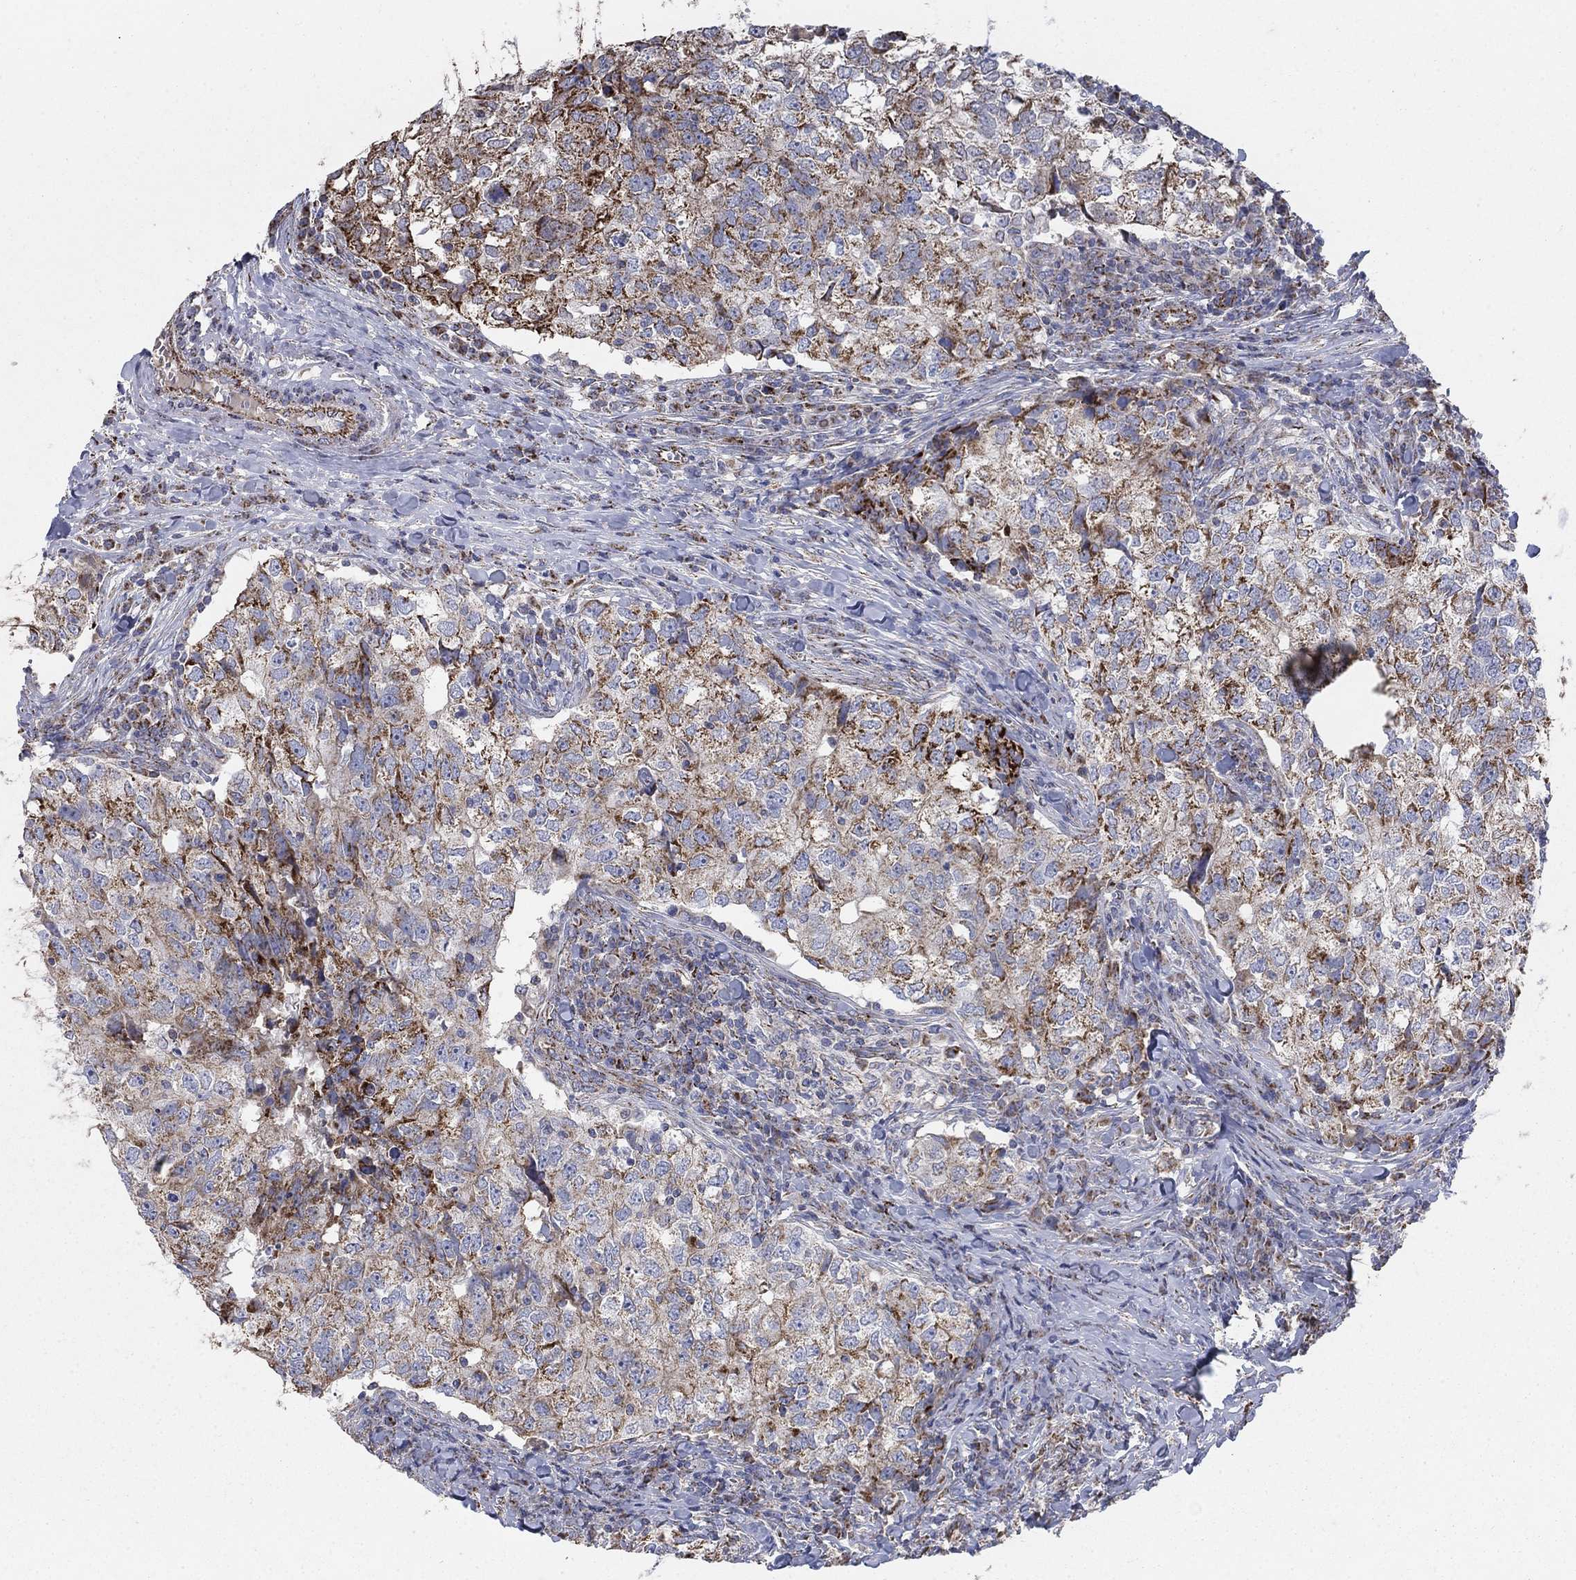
{"staining": {"intensity": "strong", "quantity": "25%-75%", "location": "cytoplasmic/membranous"}, "tissue": "breast cancer", "cell_type": "Tumor cells", "image_type": "cancer", "snomed": [{"axis": "morphology", "description": "Duct carcinoma"}, {"axis": "topography", "description": "Breast"}], "caption": "A brown stain highlights strong cytoplasmic/membranous positivity of a protein in breast cancer tumor cells.", "gene": "PNPLA2", "patient": {"sex": "female", "age": 30}}